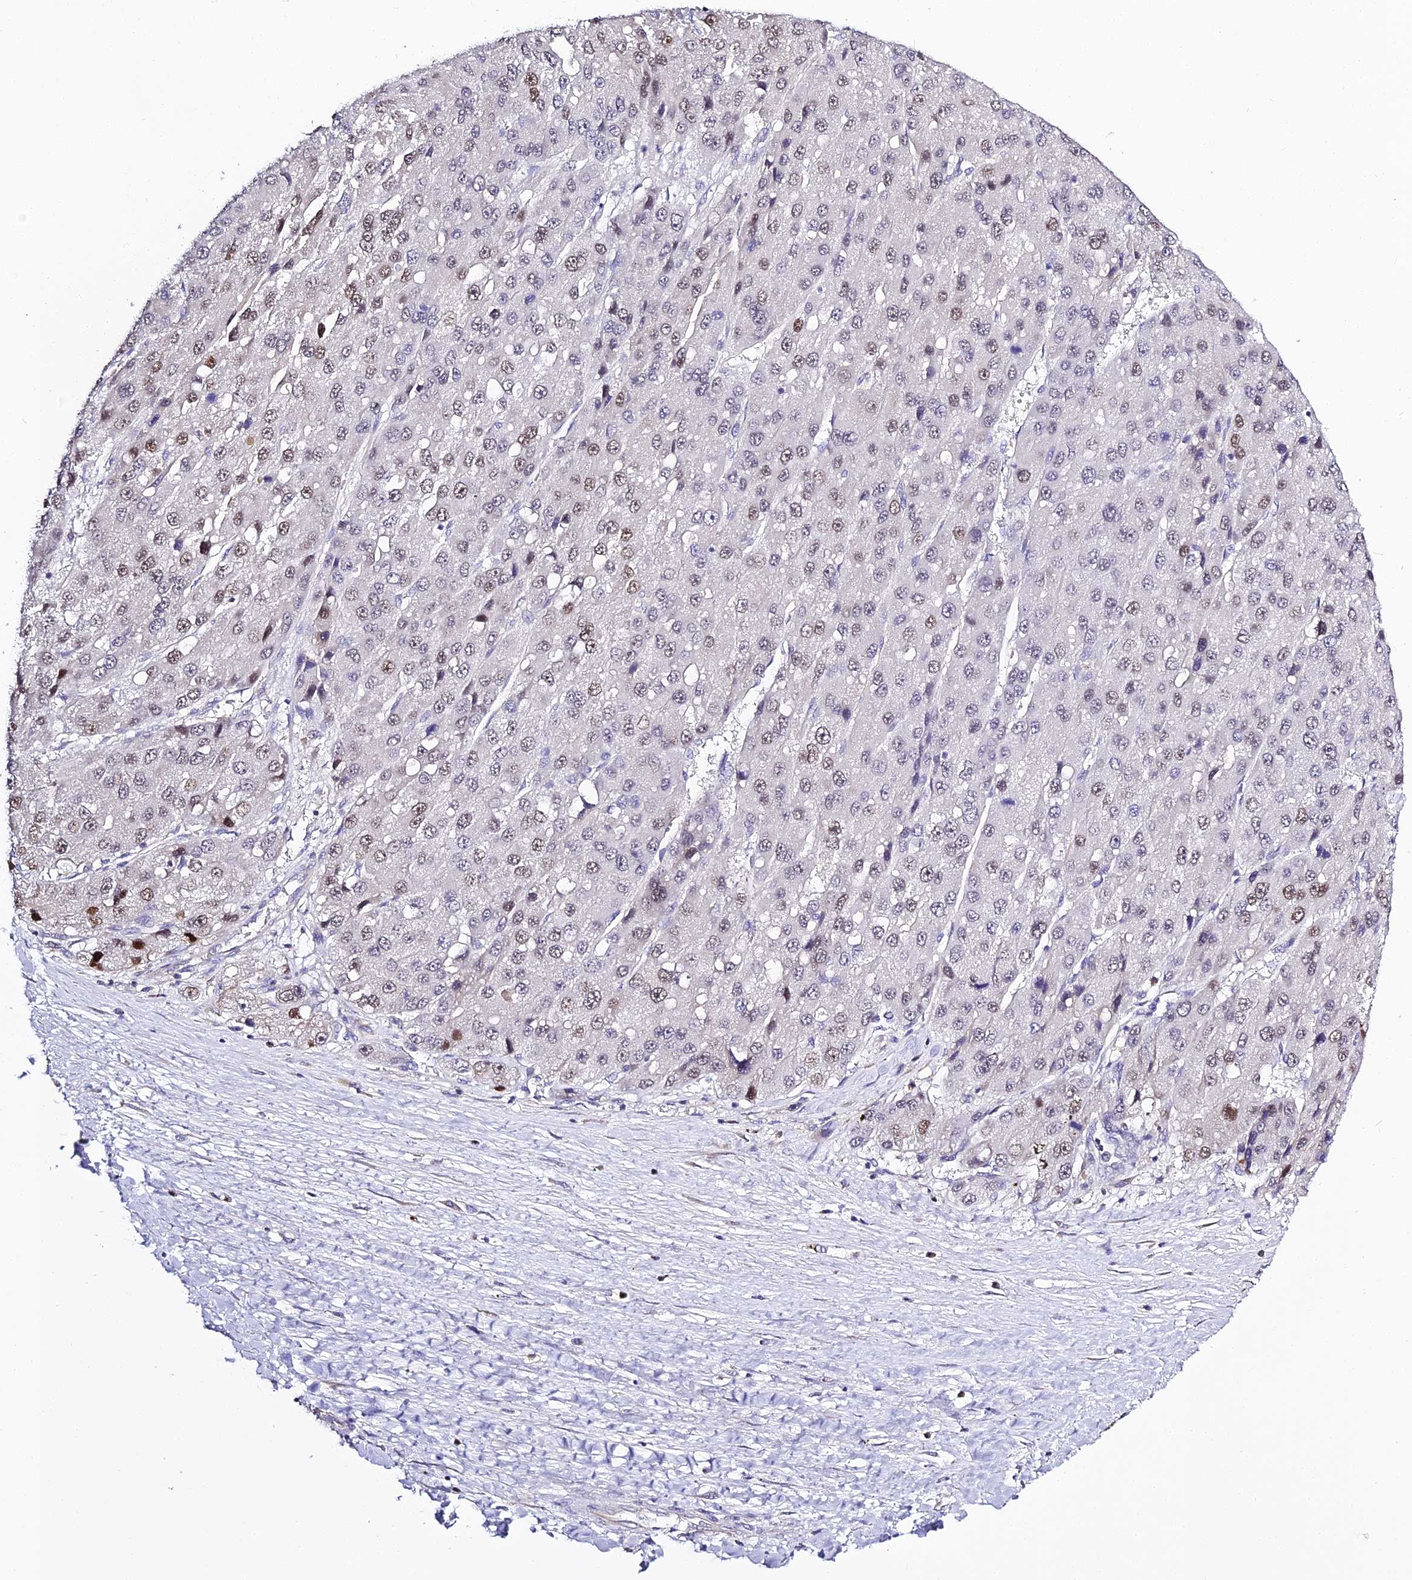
{"staining": {"intensity": "moderate", "quantity": "25%-75%", "location": "nuclear"}, "tissue": "liver cancer", "cell_type": "Tumor cells", "image_type": "cancer", "snomed": [{"axis": "morphology", "description": "Carcinoma, Hepatocellular, NOS"}, {"axis": "topography", "description": "Liver"}], "caption": "Liver cancer tissue exhibits moderate nuclear expression in approximately 25%-75% of tumor cells Immunohistochemistry stains the protein of interest in brown and the nuclei are stained blue.", "gene": "SERP1", "patient": {"sex": "female", "age": 73}}